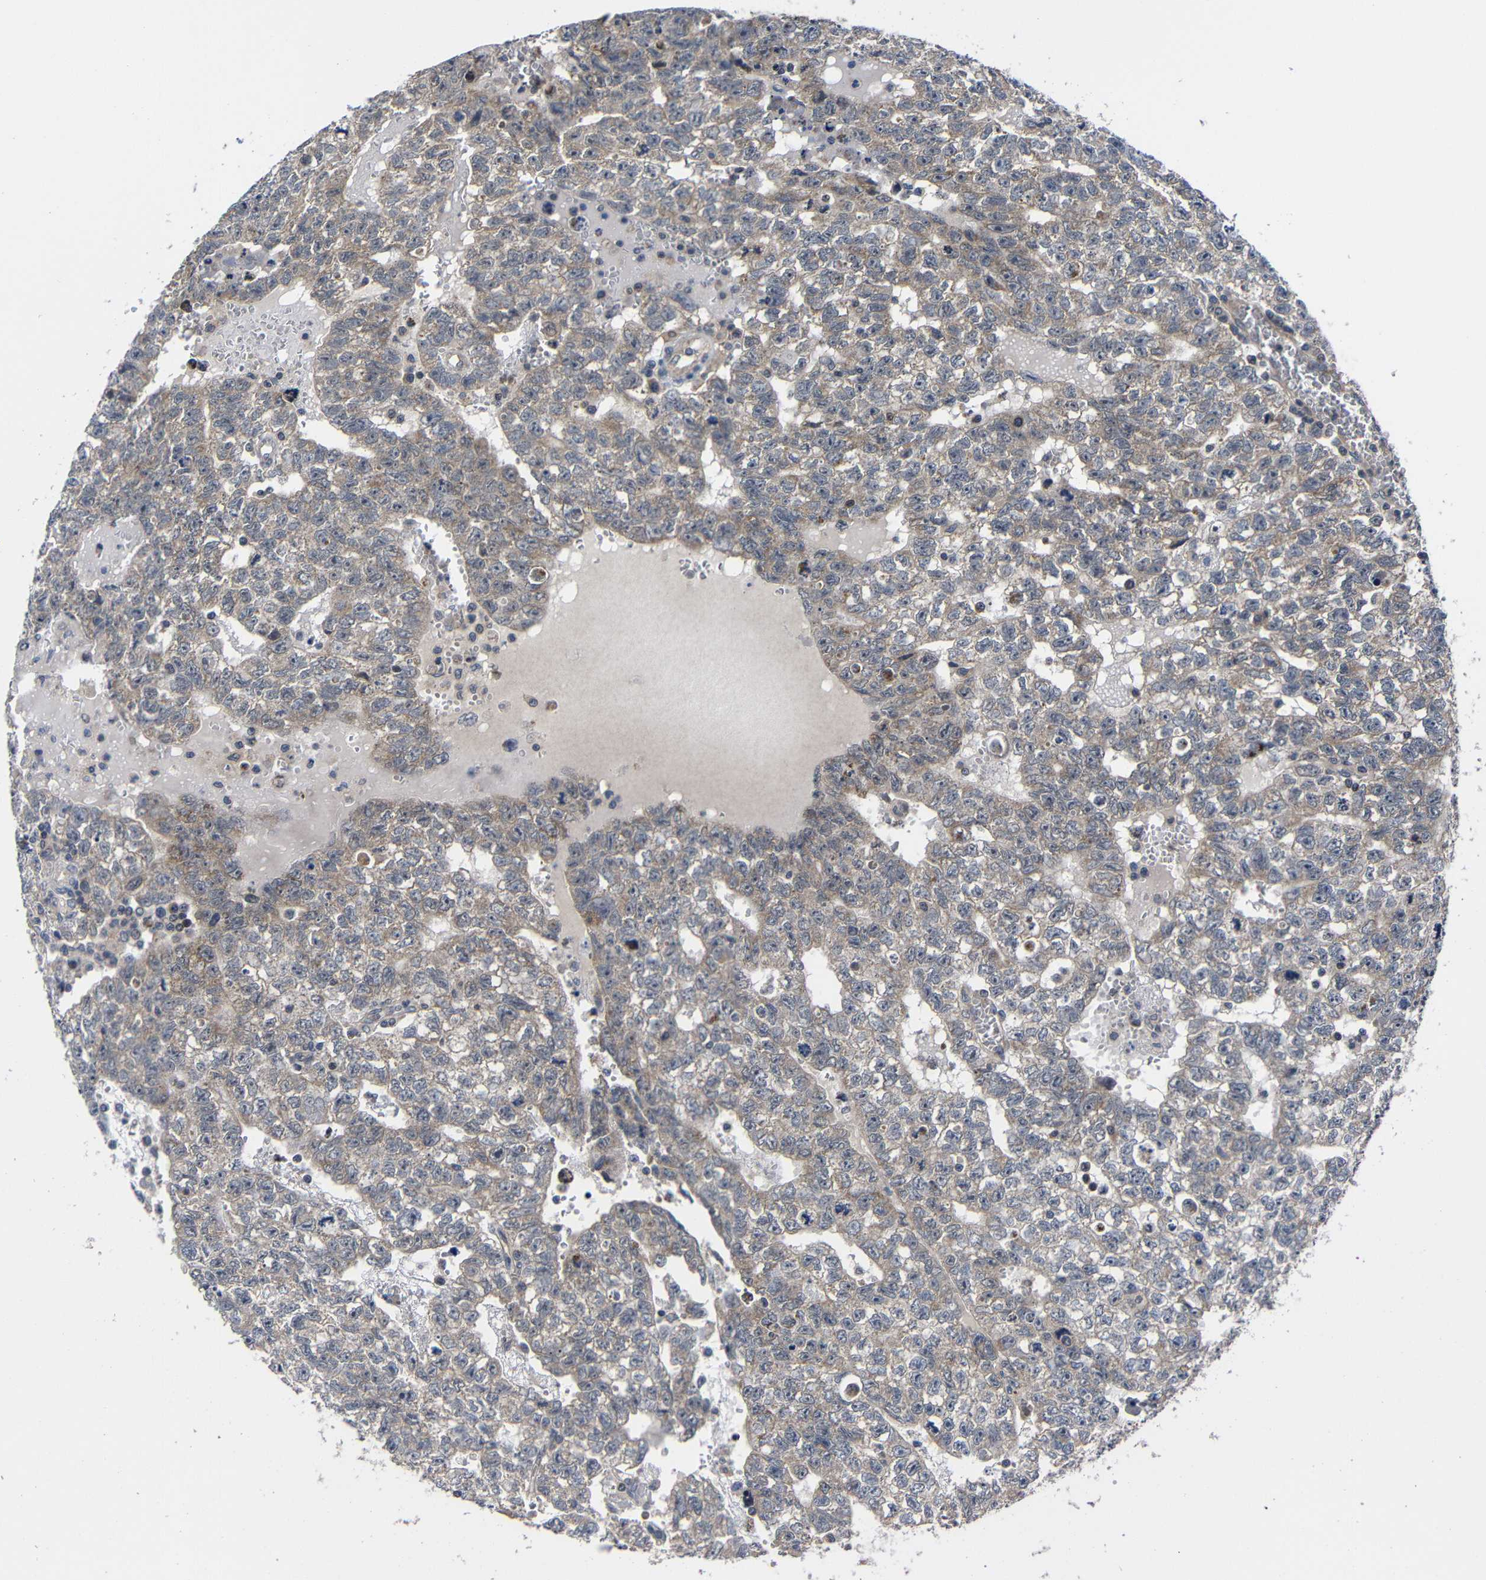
{"staining": {"intensity": "weak", "quantity": ">75%", "location": "cytoplasmic/membranous"}, "tissue": "testis cancer", "cell_type": "Tumor cells", "image_type": "cancer", "snomed": [{"axis": "morphology", "description": "Seminoma, NOS"}, {"axis": "morphology", "description": "Carcinoma, Embryonal, NOS"}, {"axis": "topography", "description": "Testis"}], "caption": "Immunohistochemistry (IHC) image of human testis embryonal carcinoma stained for a protein (brown), which shows low levels of weak cytoplasmic/membranous positivity in approximately >75% of tumor cells.", "gene": "LPAR5", "patient": {"sex": "male", "age": 38}}